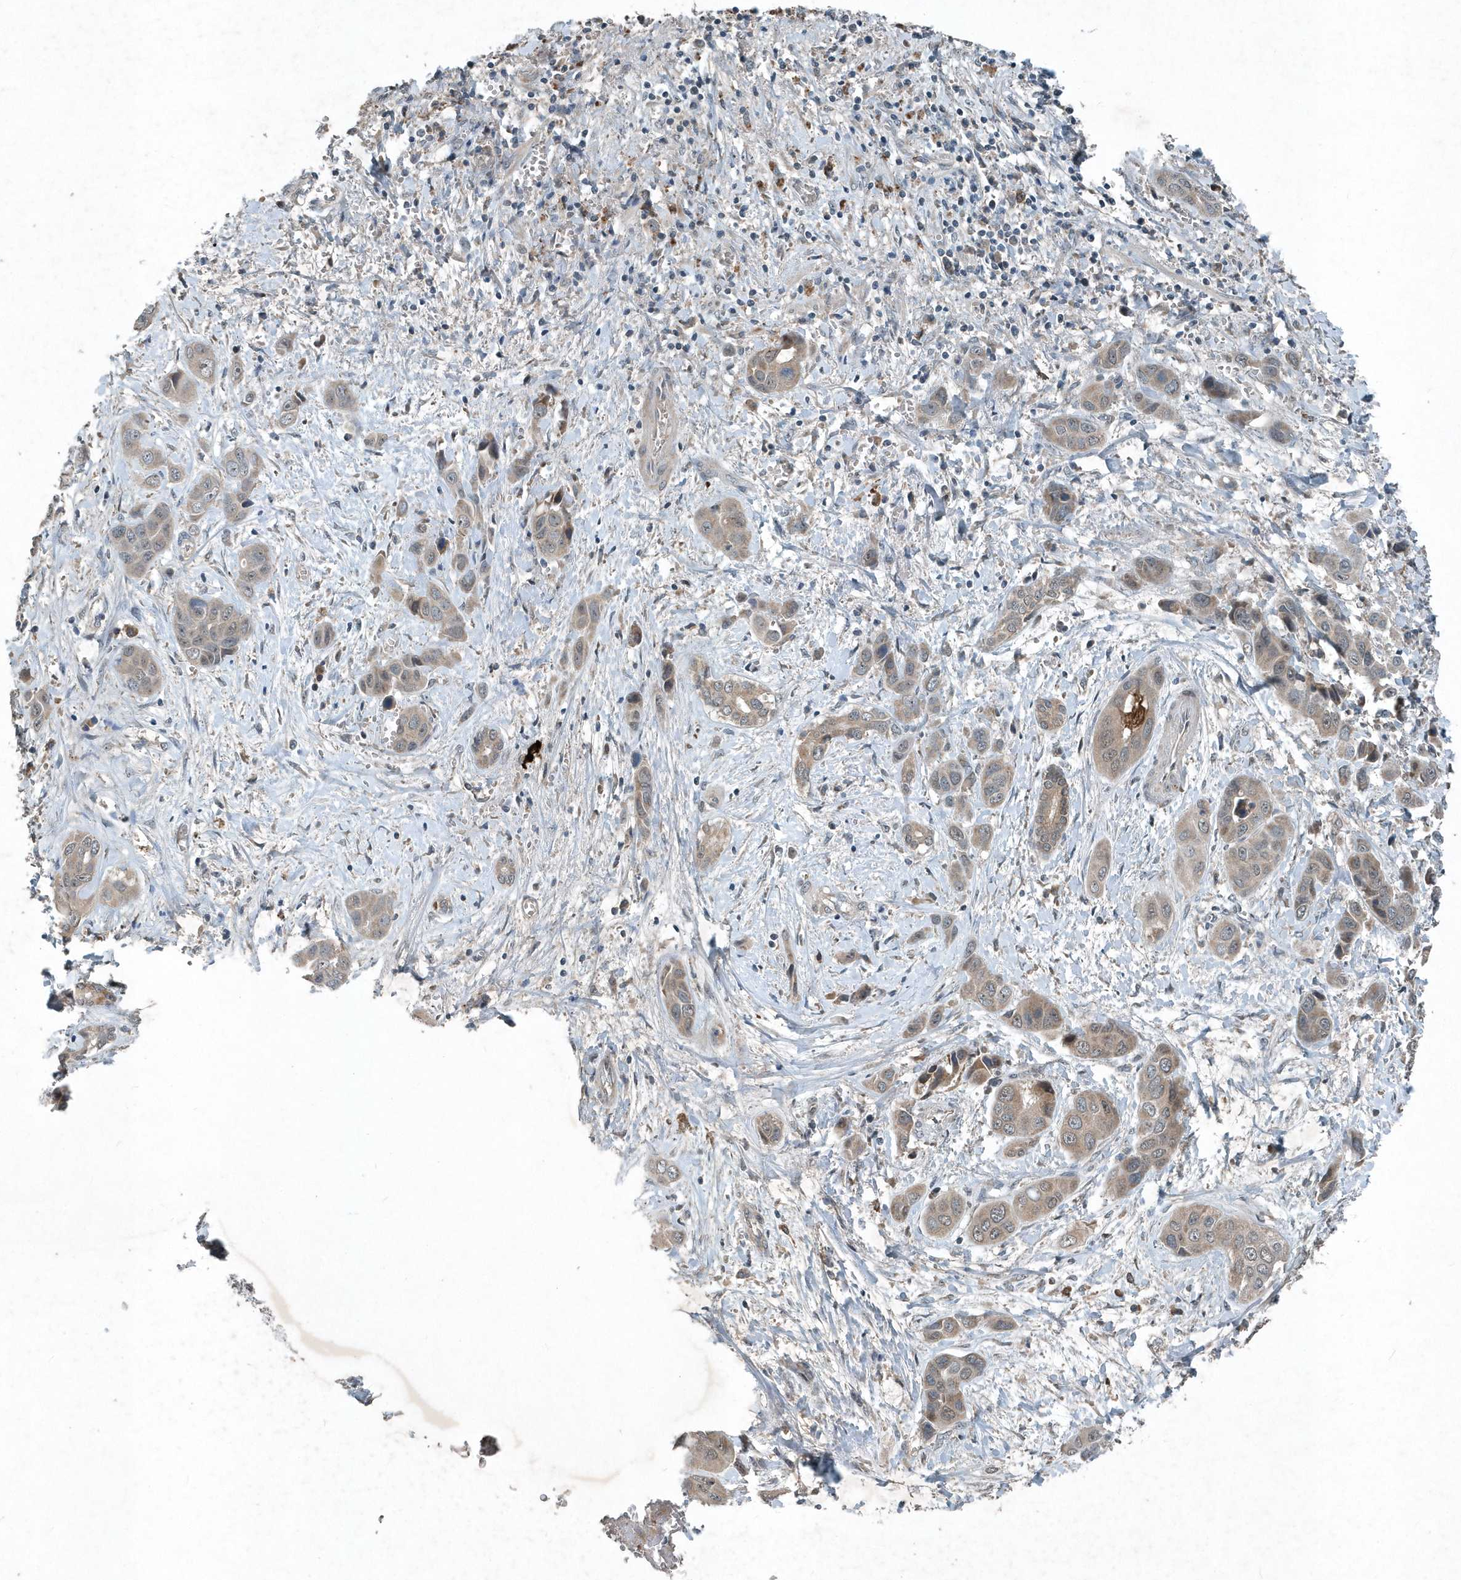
{"staining": {"intensity": "weak", "quantity": "25%-75%", "location": "cytoplasmic/membranous"}, "tissue": "liver cancer", "cell_type": "Tumor cells", "image_type": "cancer", "snomed": [{"axis": "morphology", "description": "Cholangiocarcinoma"}, {"axis": "topography", "description": "Liver"}], "caption": "Cholangiocarcinoma (liver) tissue shows weak cytoplasmic/membranous expression in approximately 25%-75% of tumor cells, visualized by immunohistochemistry.", "gene": "SCFD2", "patient": {"sex": "female", "age": 52}}